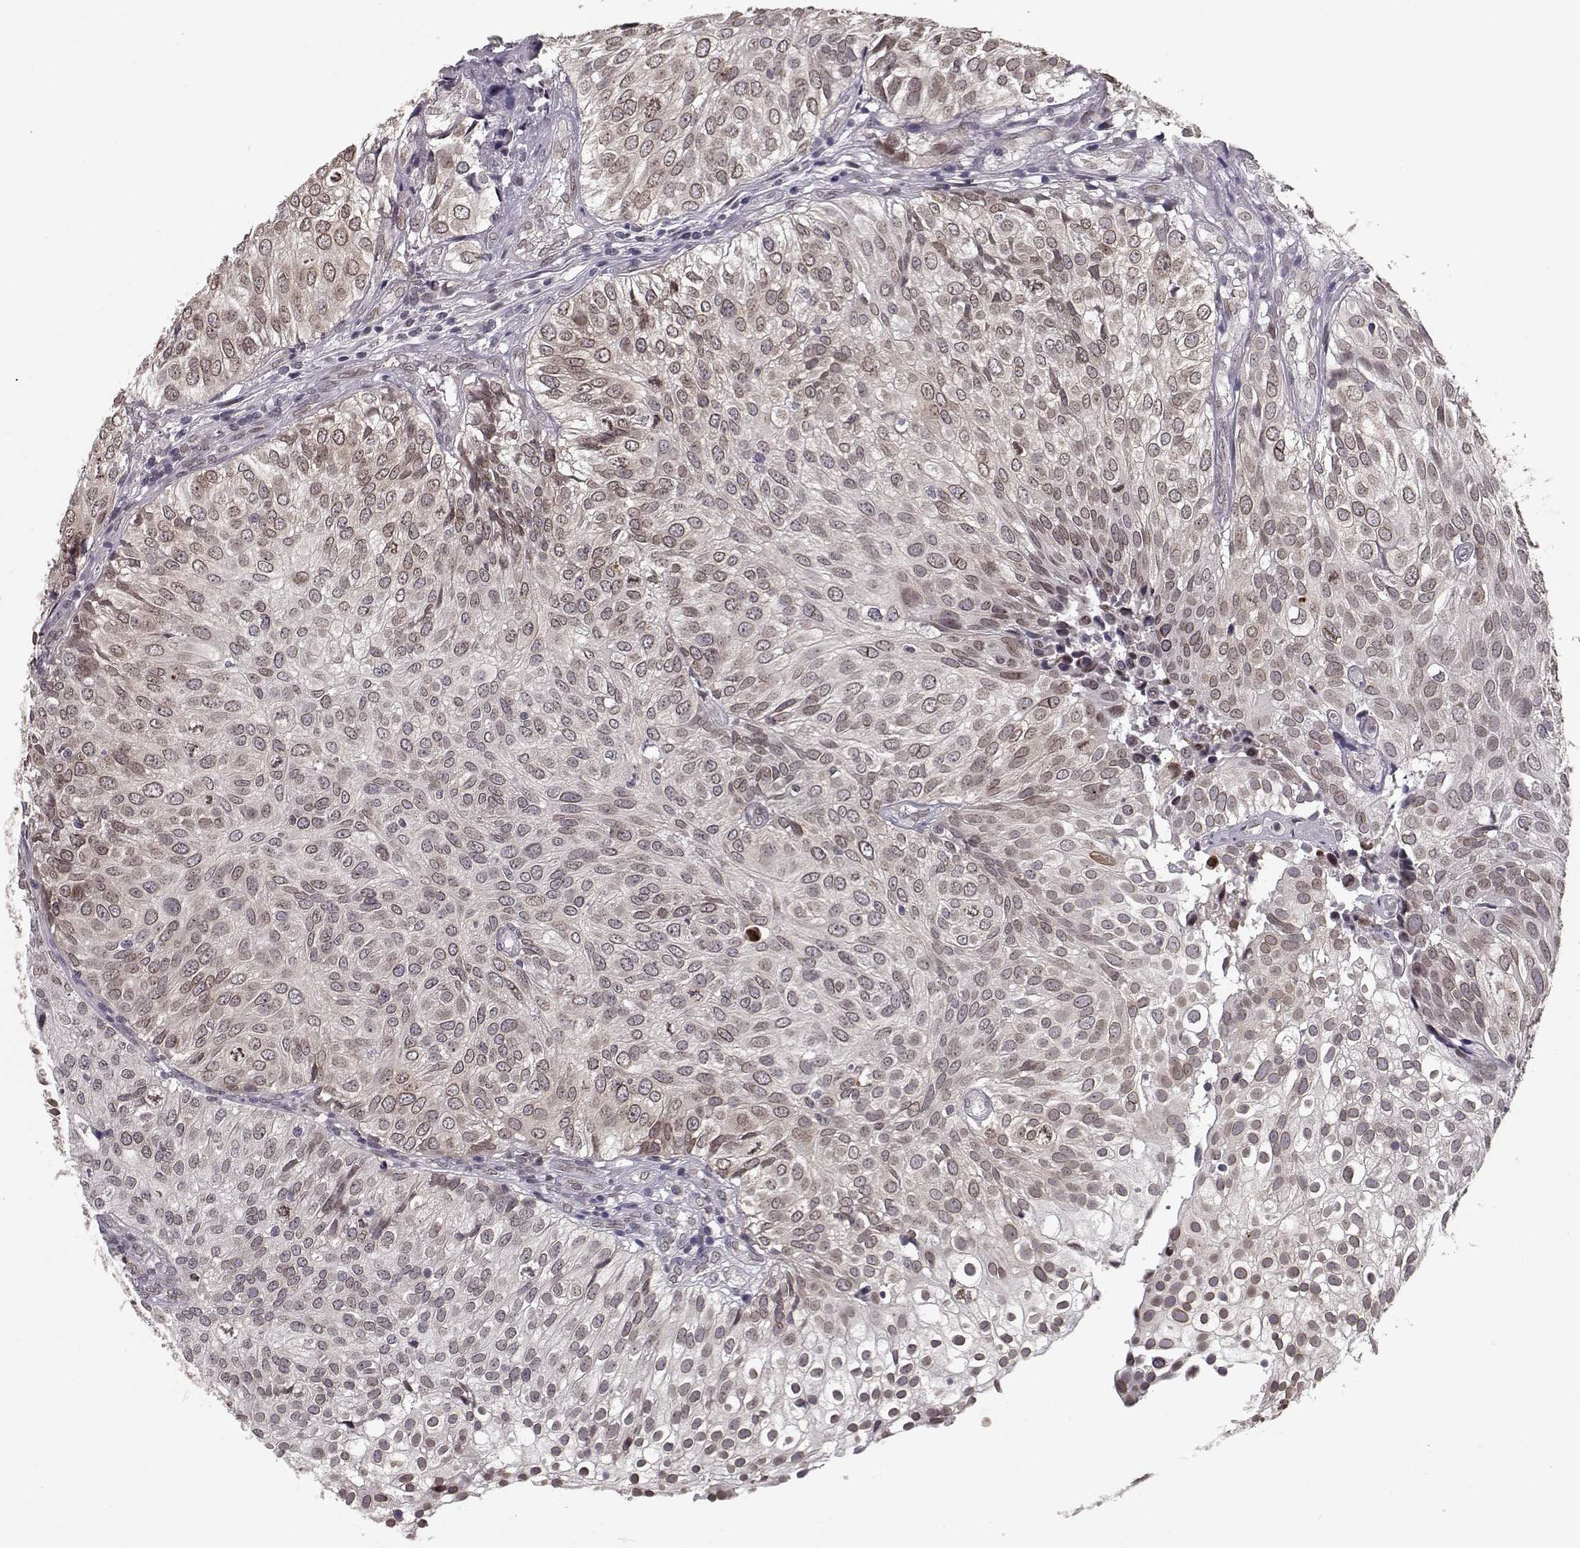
{"staining": {"intensity": "moderate", "quantity": "<25%", "location": "cytoplasmic/membranous,nuclear"}, "tissue": "urothelial cancer", "cell_type": "Tumor cells", "image_type": "cancer", "snomed": [{"axis": "morphology", "description": "Urothelial carcinoma, High grade"}, {"axis": "topography", "description": "Urinary bladder"}], "caption": "IHC (DAB) staining of human urothelial carcinoma (high-grade) exhibits moderate cytoplasmic/membranous and nuclear protein positivity in about <25% of tumor cells. (DAB IHC, brown staining for protein, blue staining for nuclei).", "gene": "NUP37", "patient": {"sex": "female", "age": 79}}